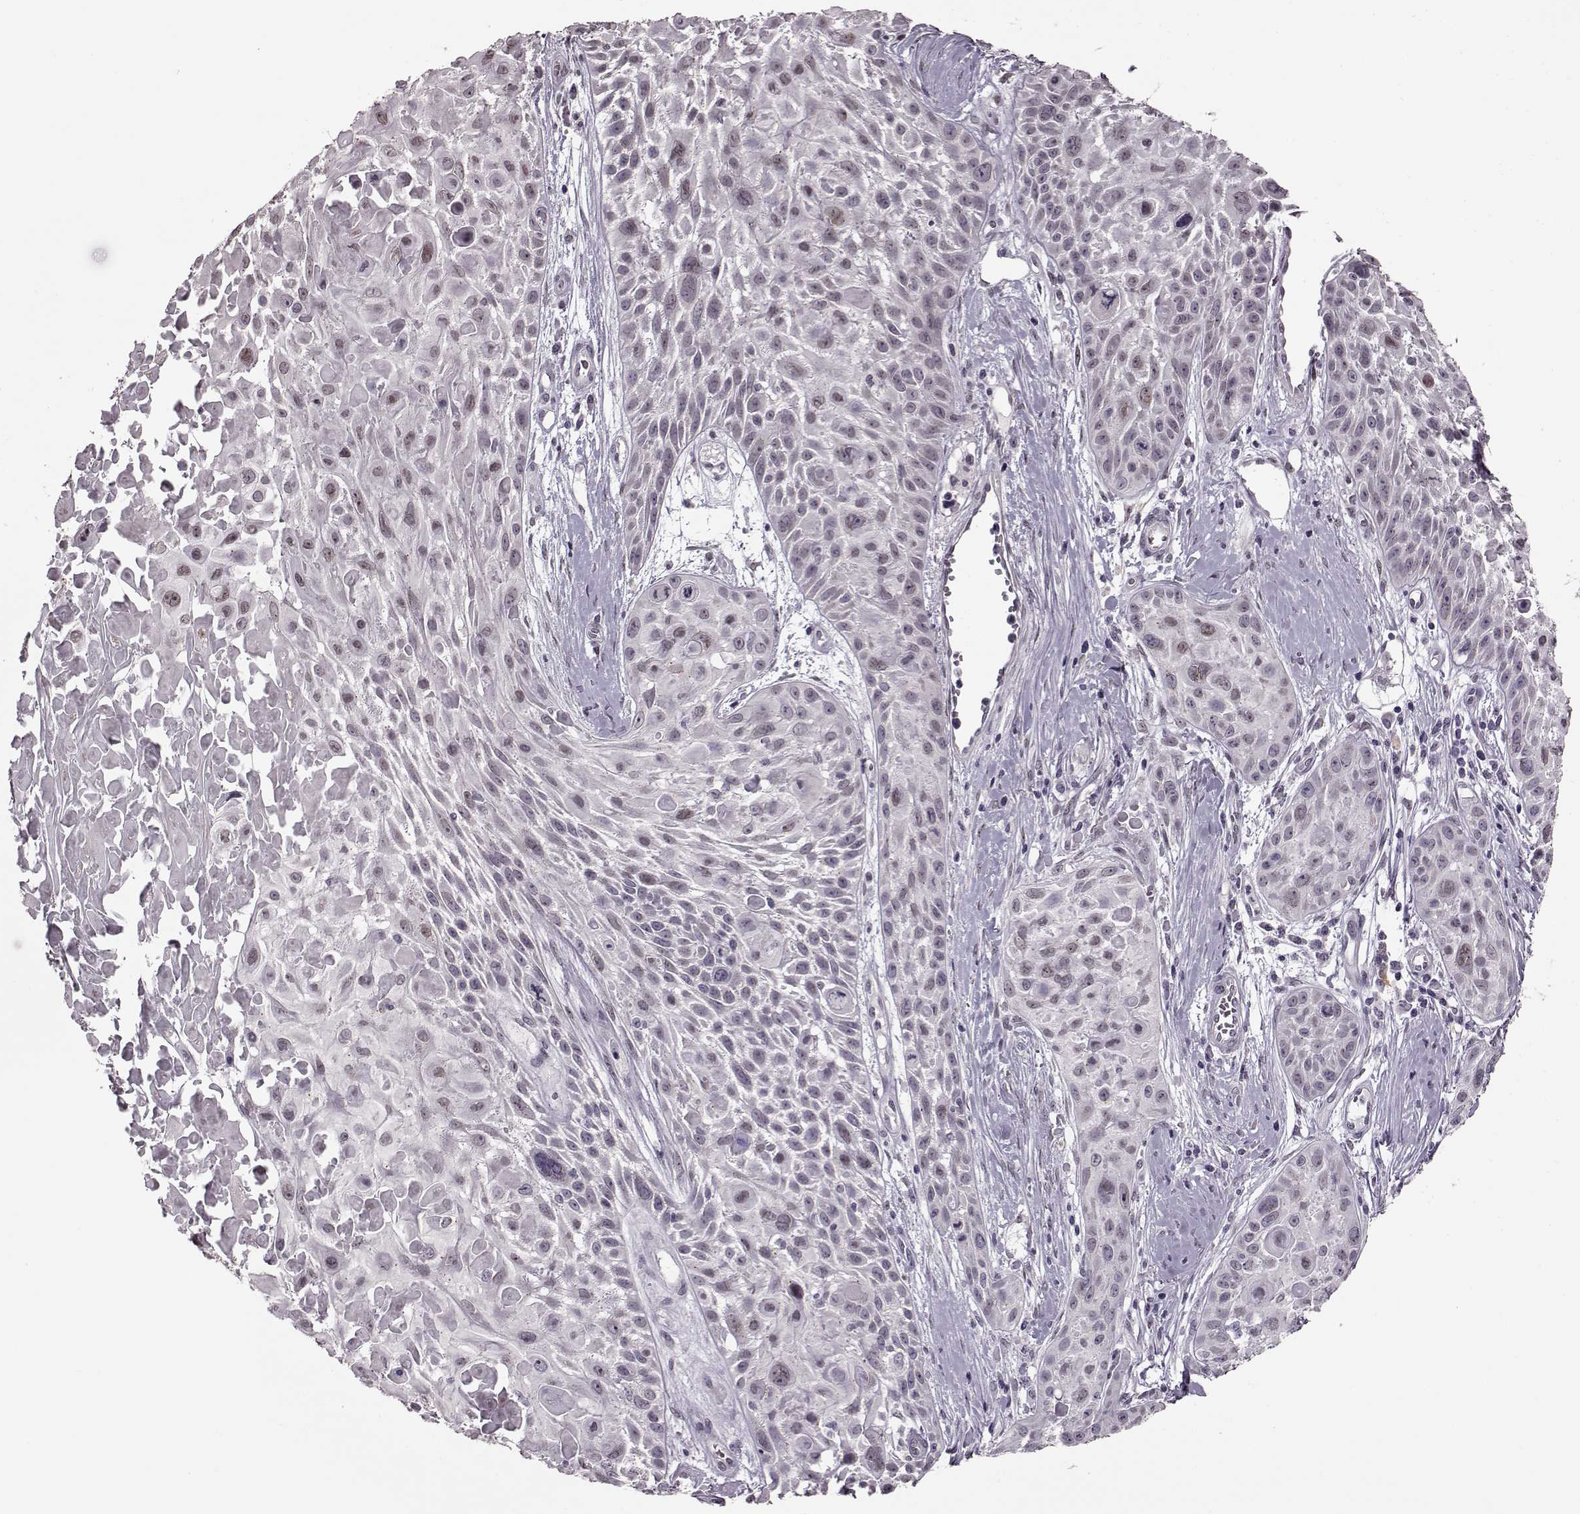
{"staining": {"intensity": "negative", "quantity": "none", "location": "none"}, "tissue": "skin cancer", "cell_type": "Tumor cells", "image_type": "cancer", "snomed": [{"axis": "morphology", "description": "Squamous cell carcinoma, NOS"}, {"axis": "topography", "description": "Skin"}, {"axis": "topography", "description": "Anal"}], "caption": "Protein analysis of squamous cell carcinoma (skin) exhibits no significant staining in tumor cells.", "gene": "STX1B", "patient": {"sex": "female", "age": 75}}